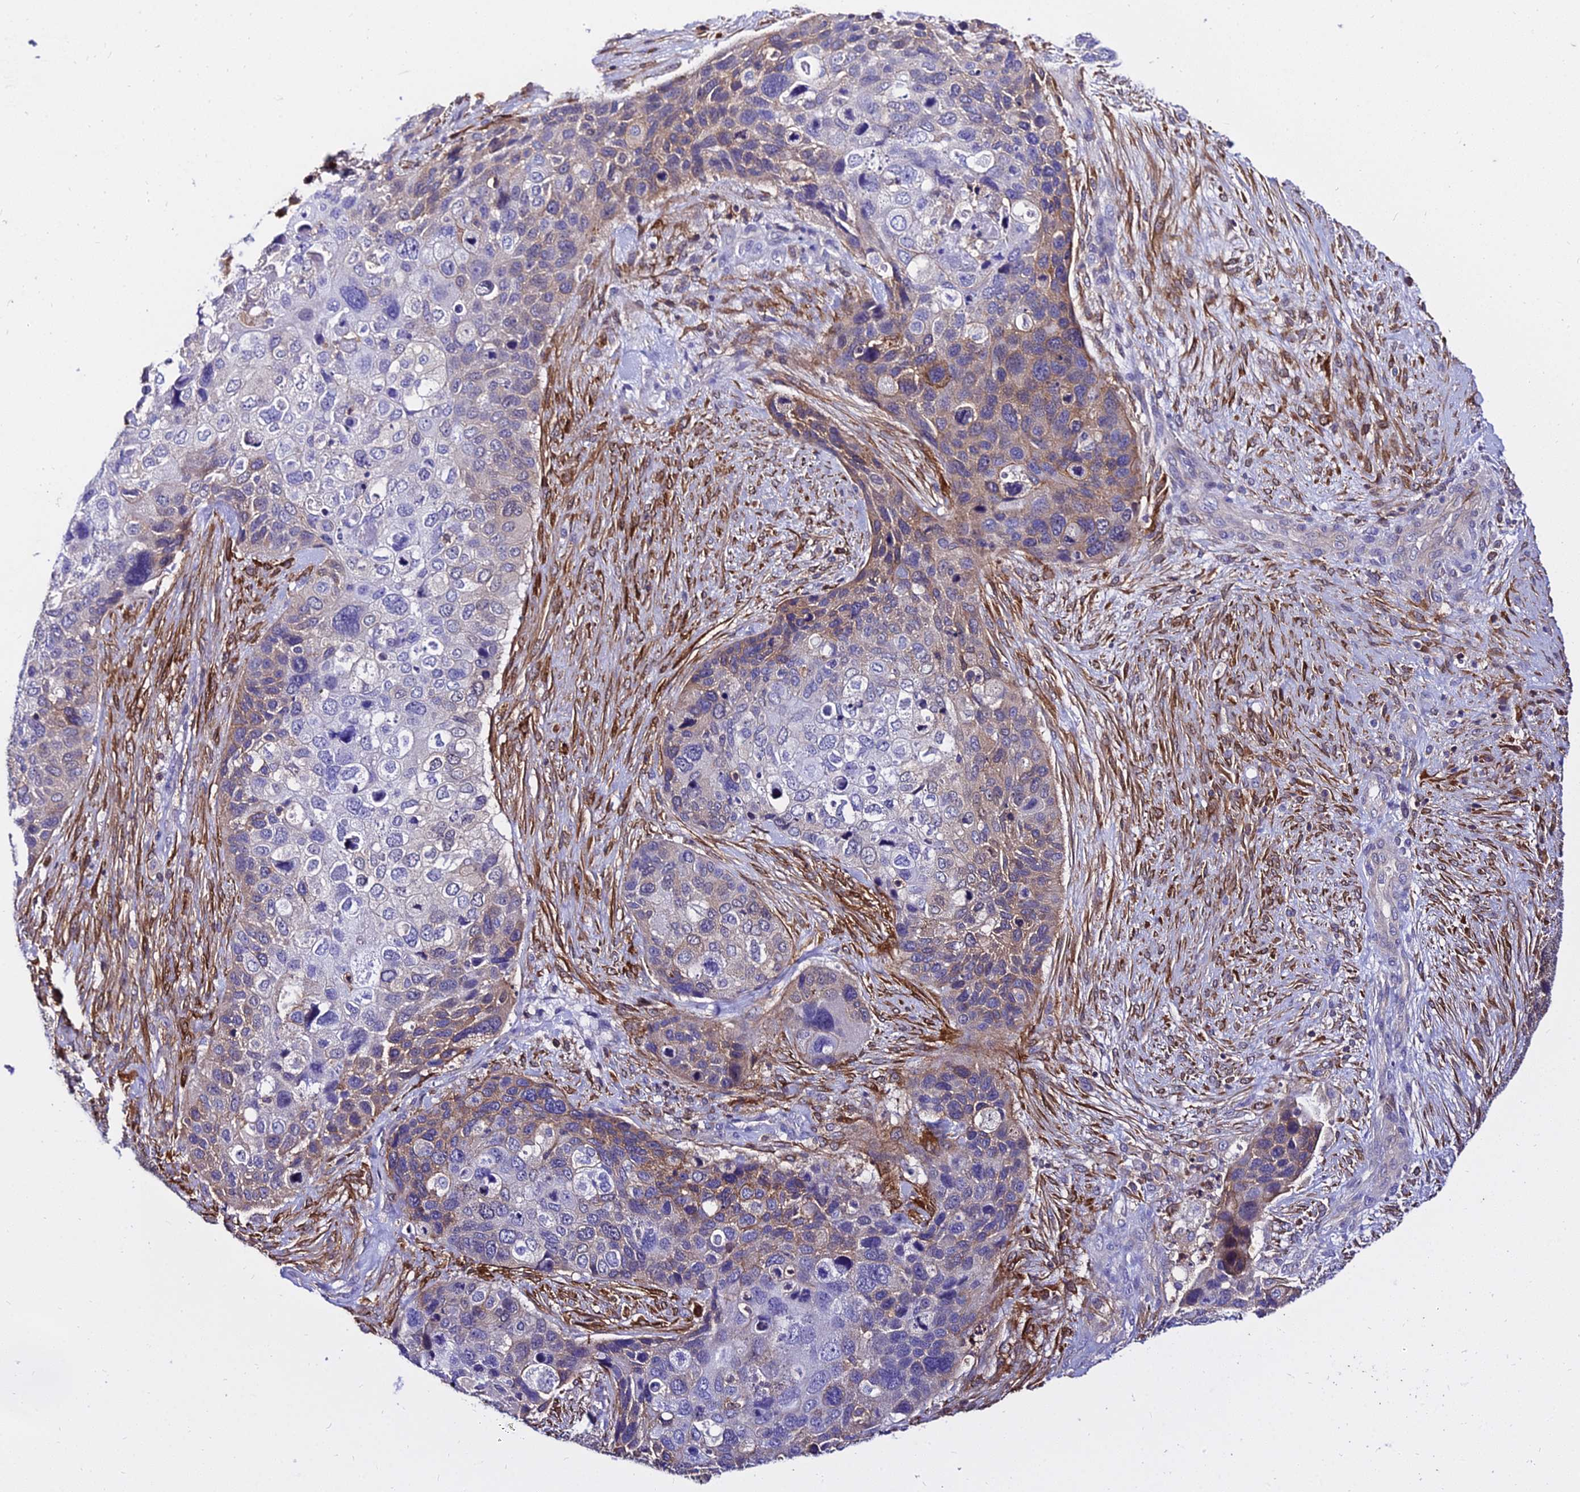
{"staining": {"intensity": "moderate", "quantity": "<25%", "location": "cytoplasmic/membranous"}, "tissue": "skin cancer", "cell_type": "Tumor cells", "image_type": "cancer", "snomed": [{"axis": "morphology", "description": "Basal cell carcinoma"}, {"axis": "topography", "description": "Skin"}], "caption": "This micrograph exhibits immunohistochemistry (IHC) staining of human basal cell carcinoma (skin), with low moderate cytoplasmic/membranous expression in approximately <25% of tumor cells.", "gene": "CSRP1", "patient": {"sex": "female", "age": 74}}